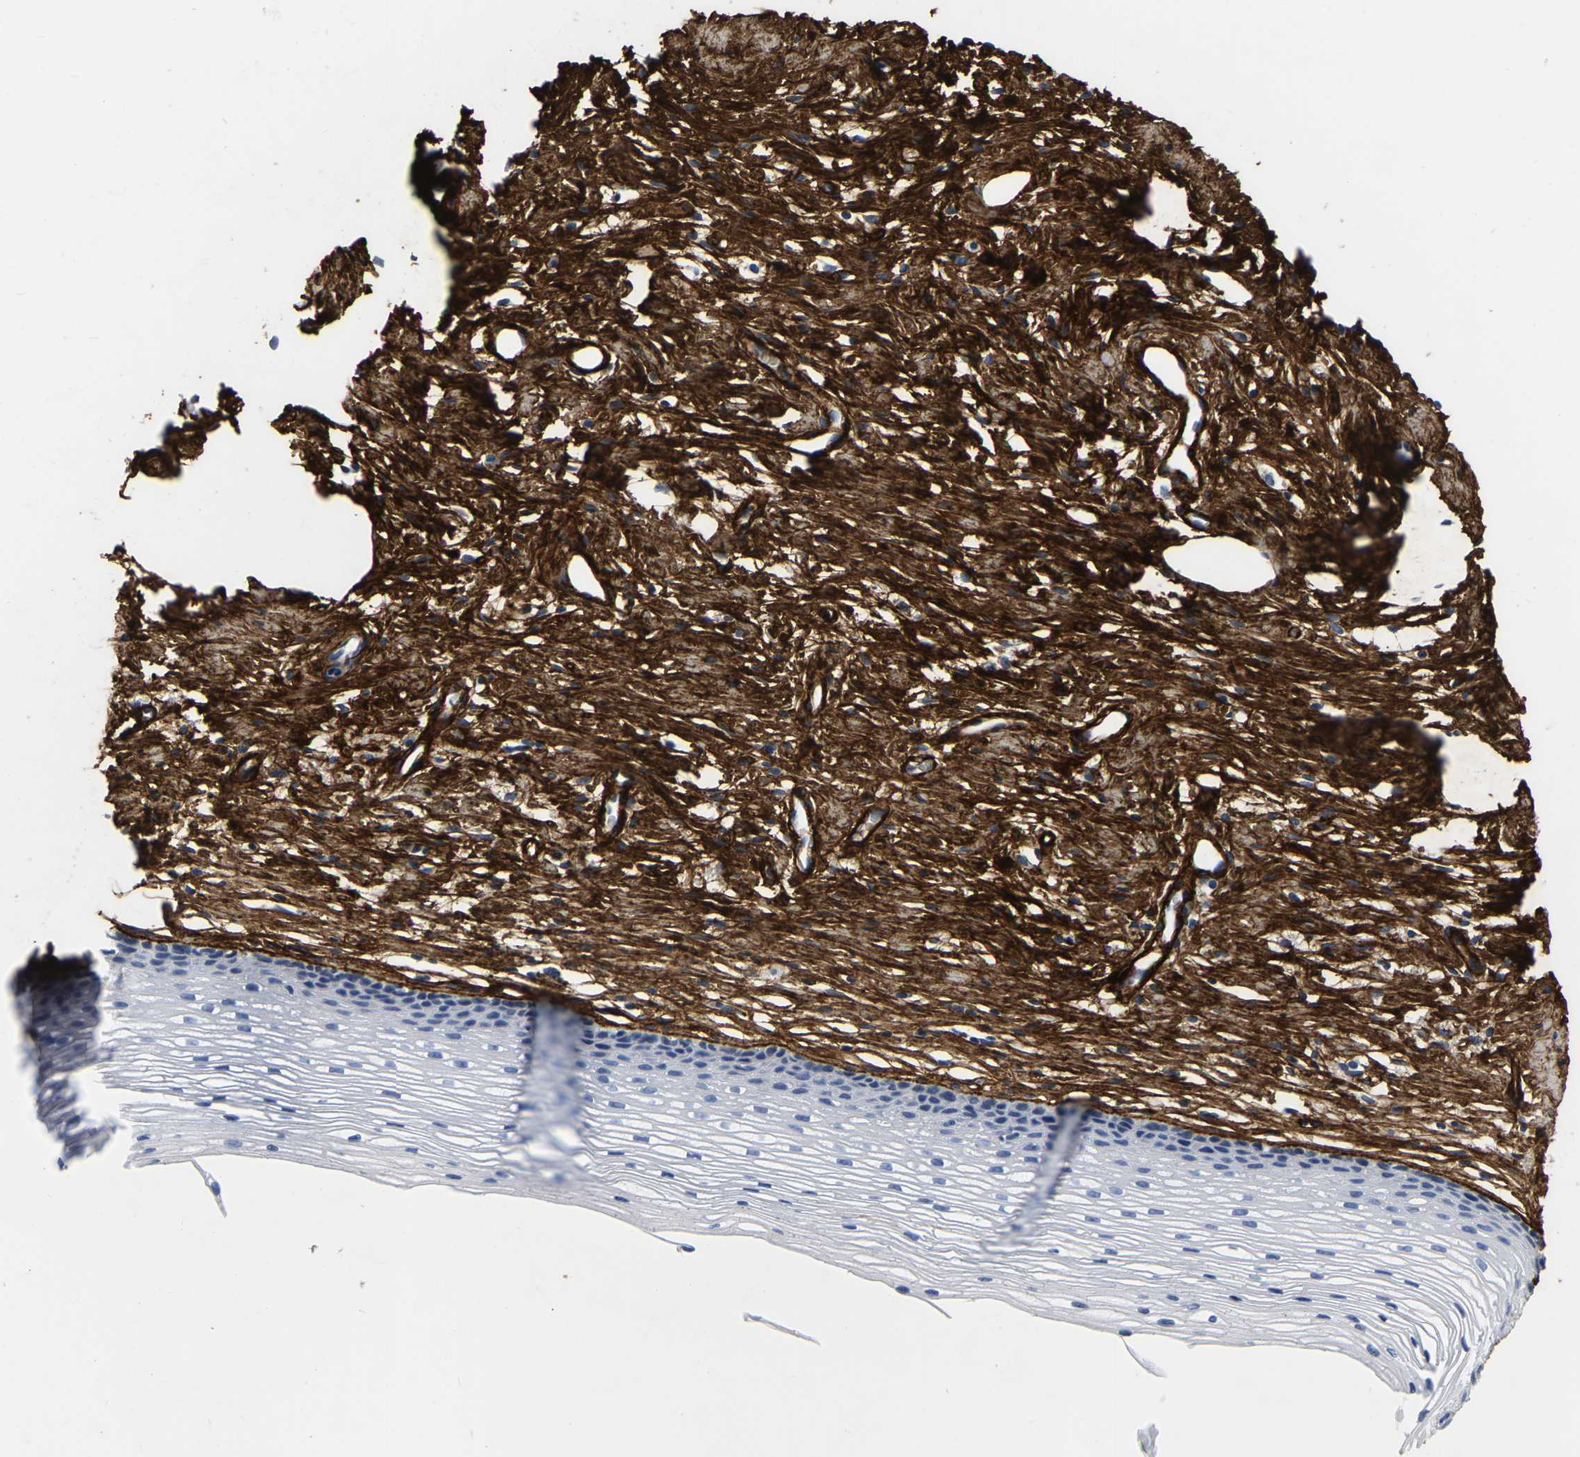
{"staining": {"intensity": "negative", "quantity": "none", "location": "none"}, "tissue": "cervix", "cell_type": "Glandular cells", "image_type": "normal", "snomed": [{"axis": "morphology", "description": "Normal tissue, NOS"}, {"axis": "topography", "description": "Cervix"}], "caption": "IHC image of benign cervix: cervix stained with DAB reveals no significant protein positivity in glandular cells. (Brightfield microscopy of DAB (3,3'-diaminobenzidine) IHC at high magnification).", "gene": "COL6A1", "patient": {"sex": "female", "age": 77}}